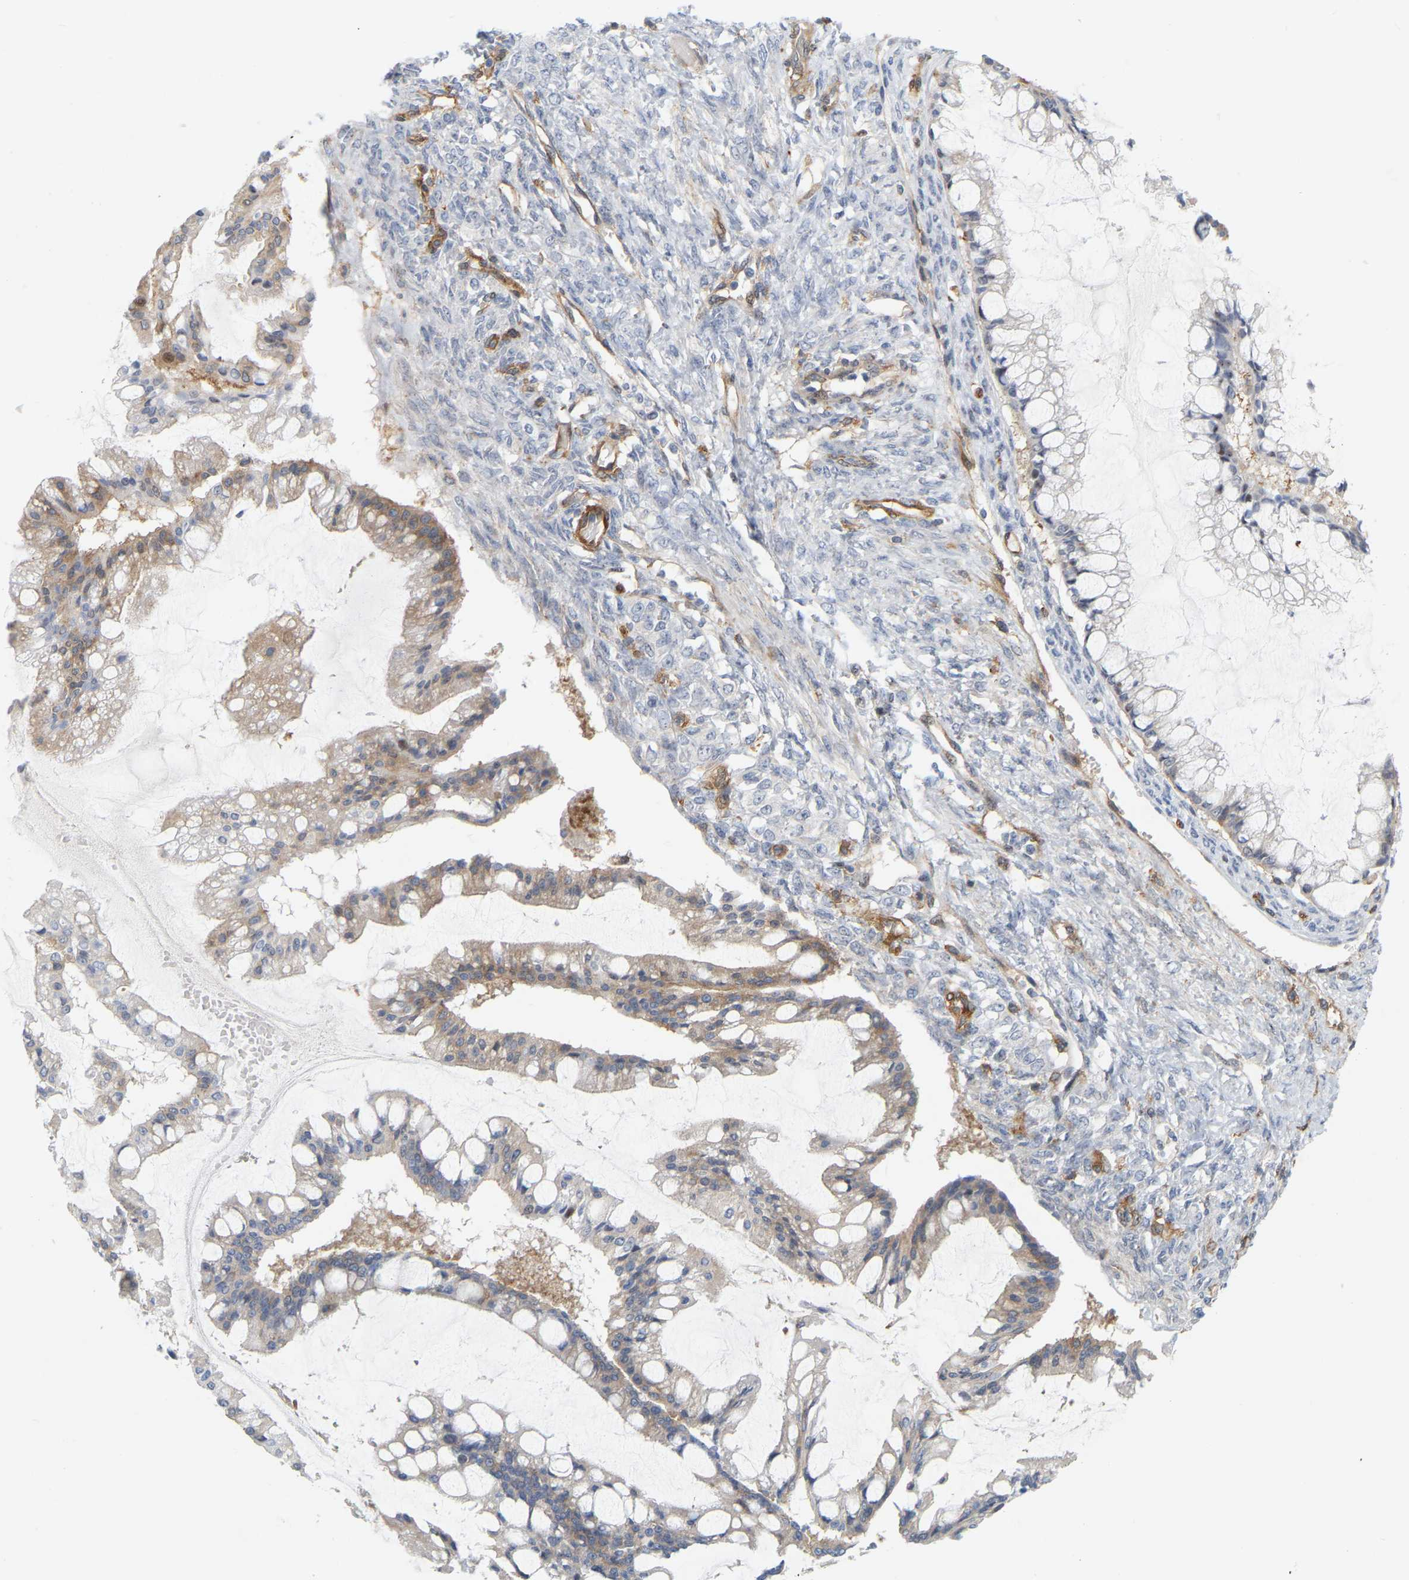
{"staining": {"intensity": "moderate", "quantity": "25%-75%", "location": "cytoplasmic/membranous"}, "tissue": "ovarian cancer", "cell_type": "Tumor cells", "image_type": "cancer", "snomed": [{"axis": "morphology", "description": "Cystadenocarcinoma, mucinous, NOS"}, {"axis": "topography", "description": "Ovary"}], "caption": "Mucinous cystadenocarcinoma (ovarian) stained with a brown dye shows moderate cytoplasmic/membranous positive expression in about 25%-75% of tumor cells.", "gene": "RAPH1", "patient": {"sex": "female", "age": 73}}